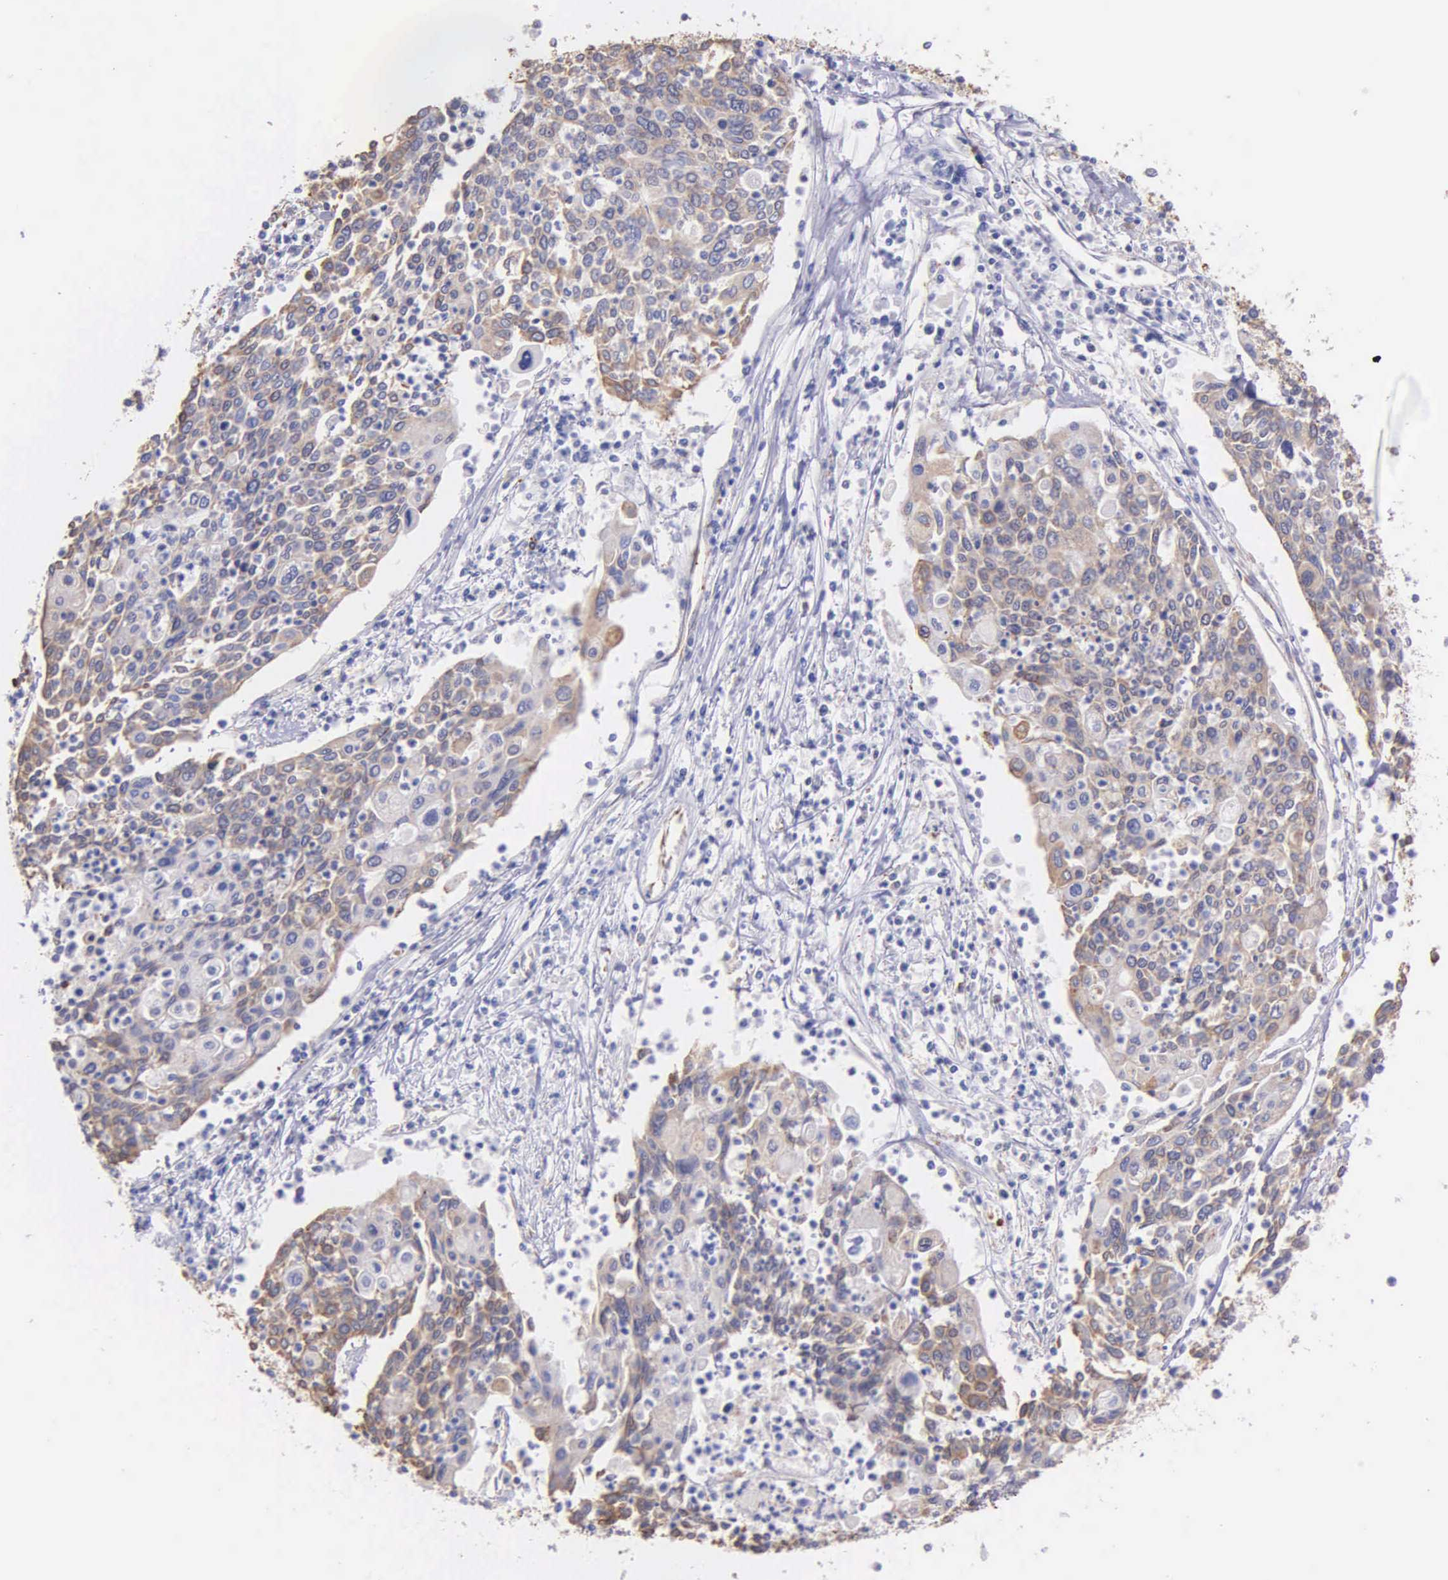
{"staining": {"intensity": "weak", "quantity": "25%-75%", "location": "cytoplasmic/membranous"}, "tissue": "cervical cancer", "cell_type": "Tumor cells", "image_type": "cancer", "snomed": [{"axis": "morphology", "description": "Squamous cell carcinoma, NOS"}, {"axis": "topography", "description": "Cervix"}], "caption": "Cervical squamous cell carcinoma was stained to show a protein in brown. There is low levels of weak cytoplasmic/membranous staining in approximately 25%-75% of tumor cells. (IHC, brightfield microscopy, high magnification).", "gene": "ZC3H12B", "patient": {"sex": "female", "age": 40}}